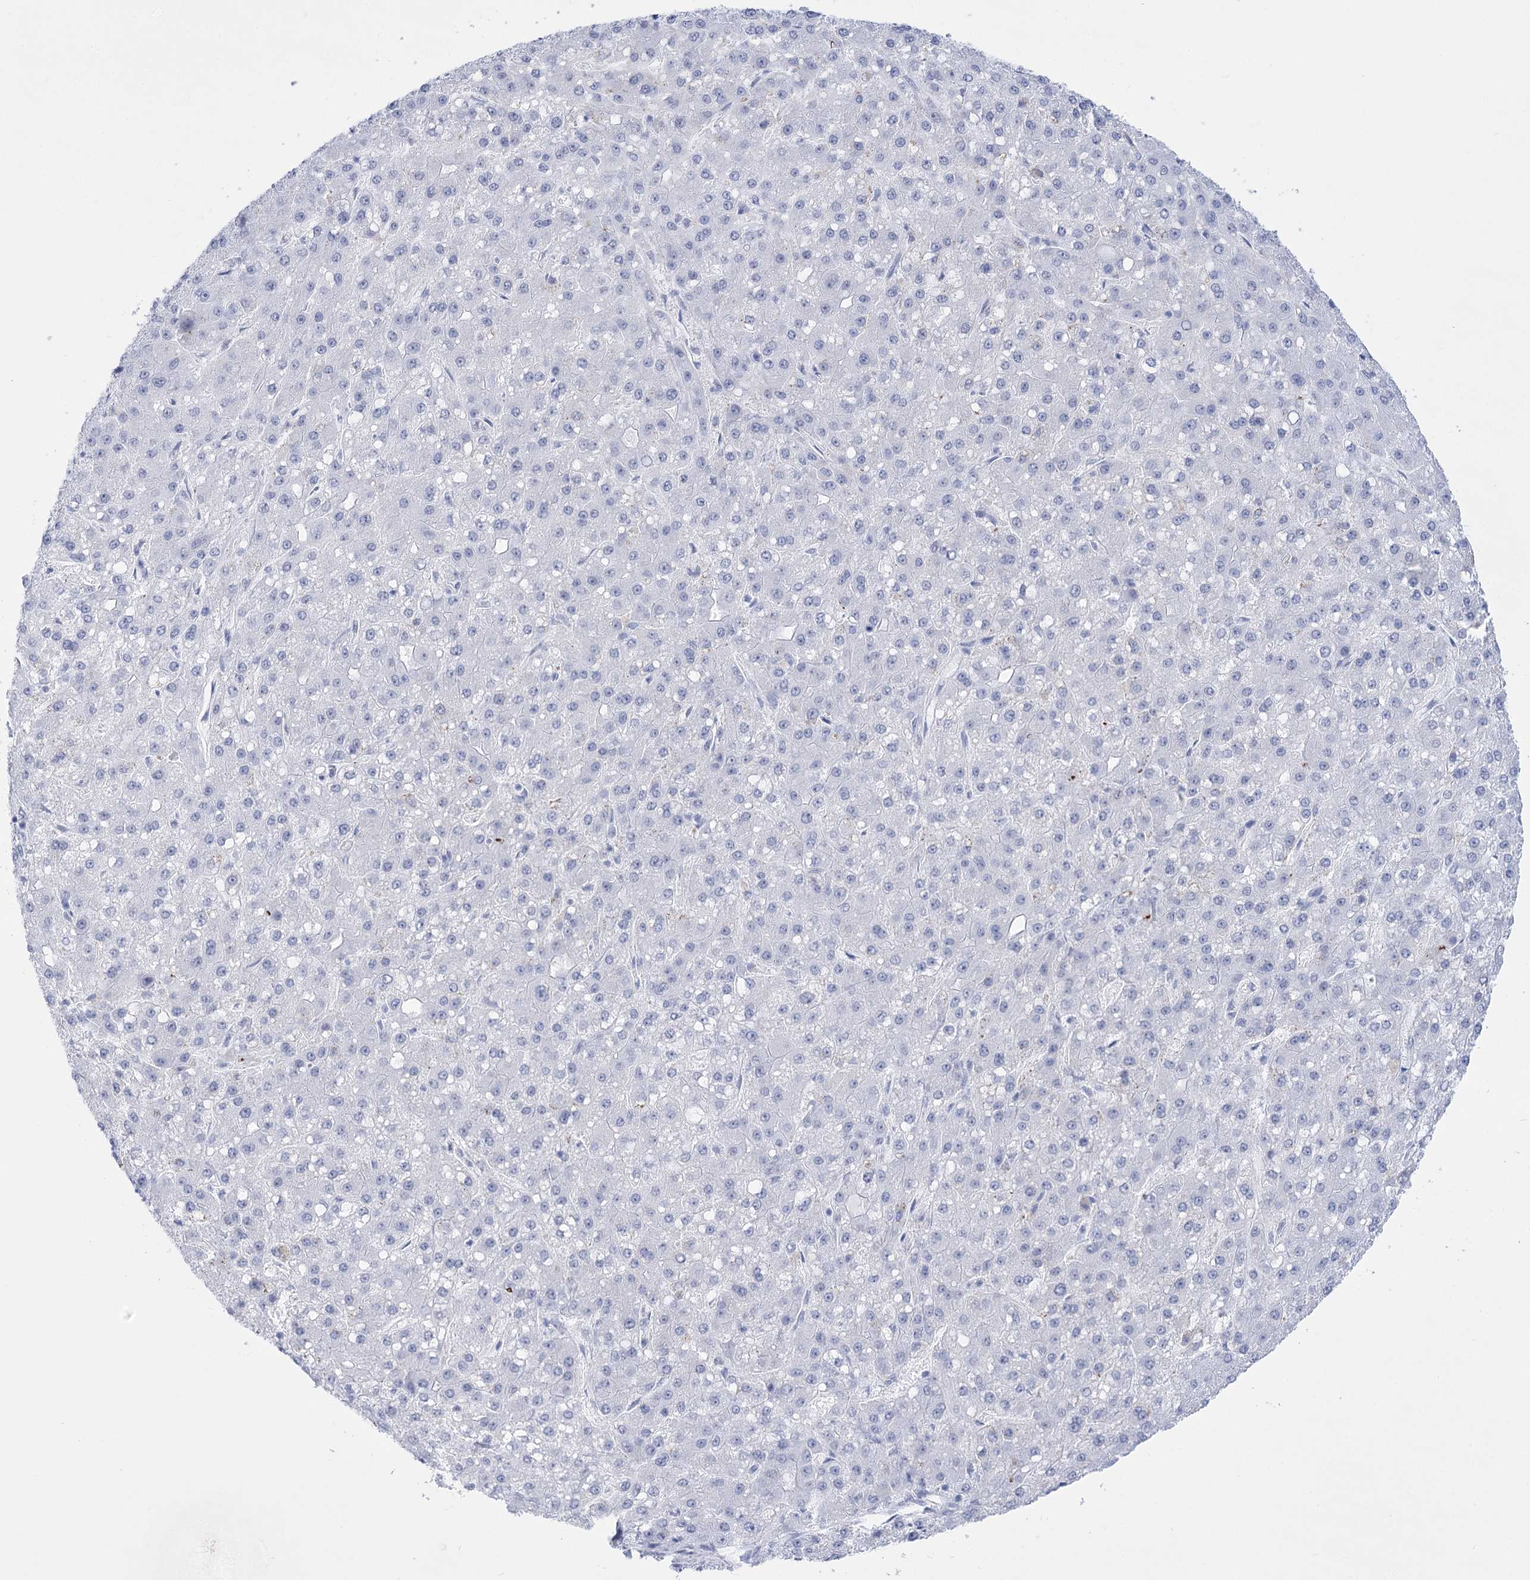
{"staining": {"intensity": "negative", "quantity": "none", "location": "none"}, "tissue": "liver cancer", "cell_type": "Tumor cells", "image_type": "cancer", "snomed": [{"axis": "morphology", "description": "Carcinoma, Hepatocellular, NOS"}, {"axis": "topography", "description": "Liver"}], "caption": "Tumor cells are negative for brown protein staining in hepatocellular carcinoma (liver). (DAB (3,3'-diaminobenzidine) immunohistochemistry (IHC) with hematoxylin counter stain).", "gene": "HORMAD1", "patient": {"sex": "male", "age": 67}}